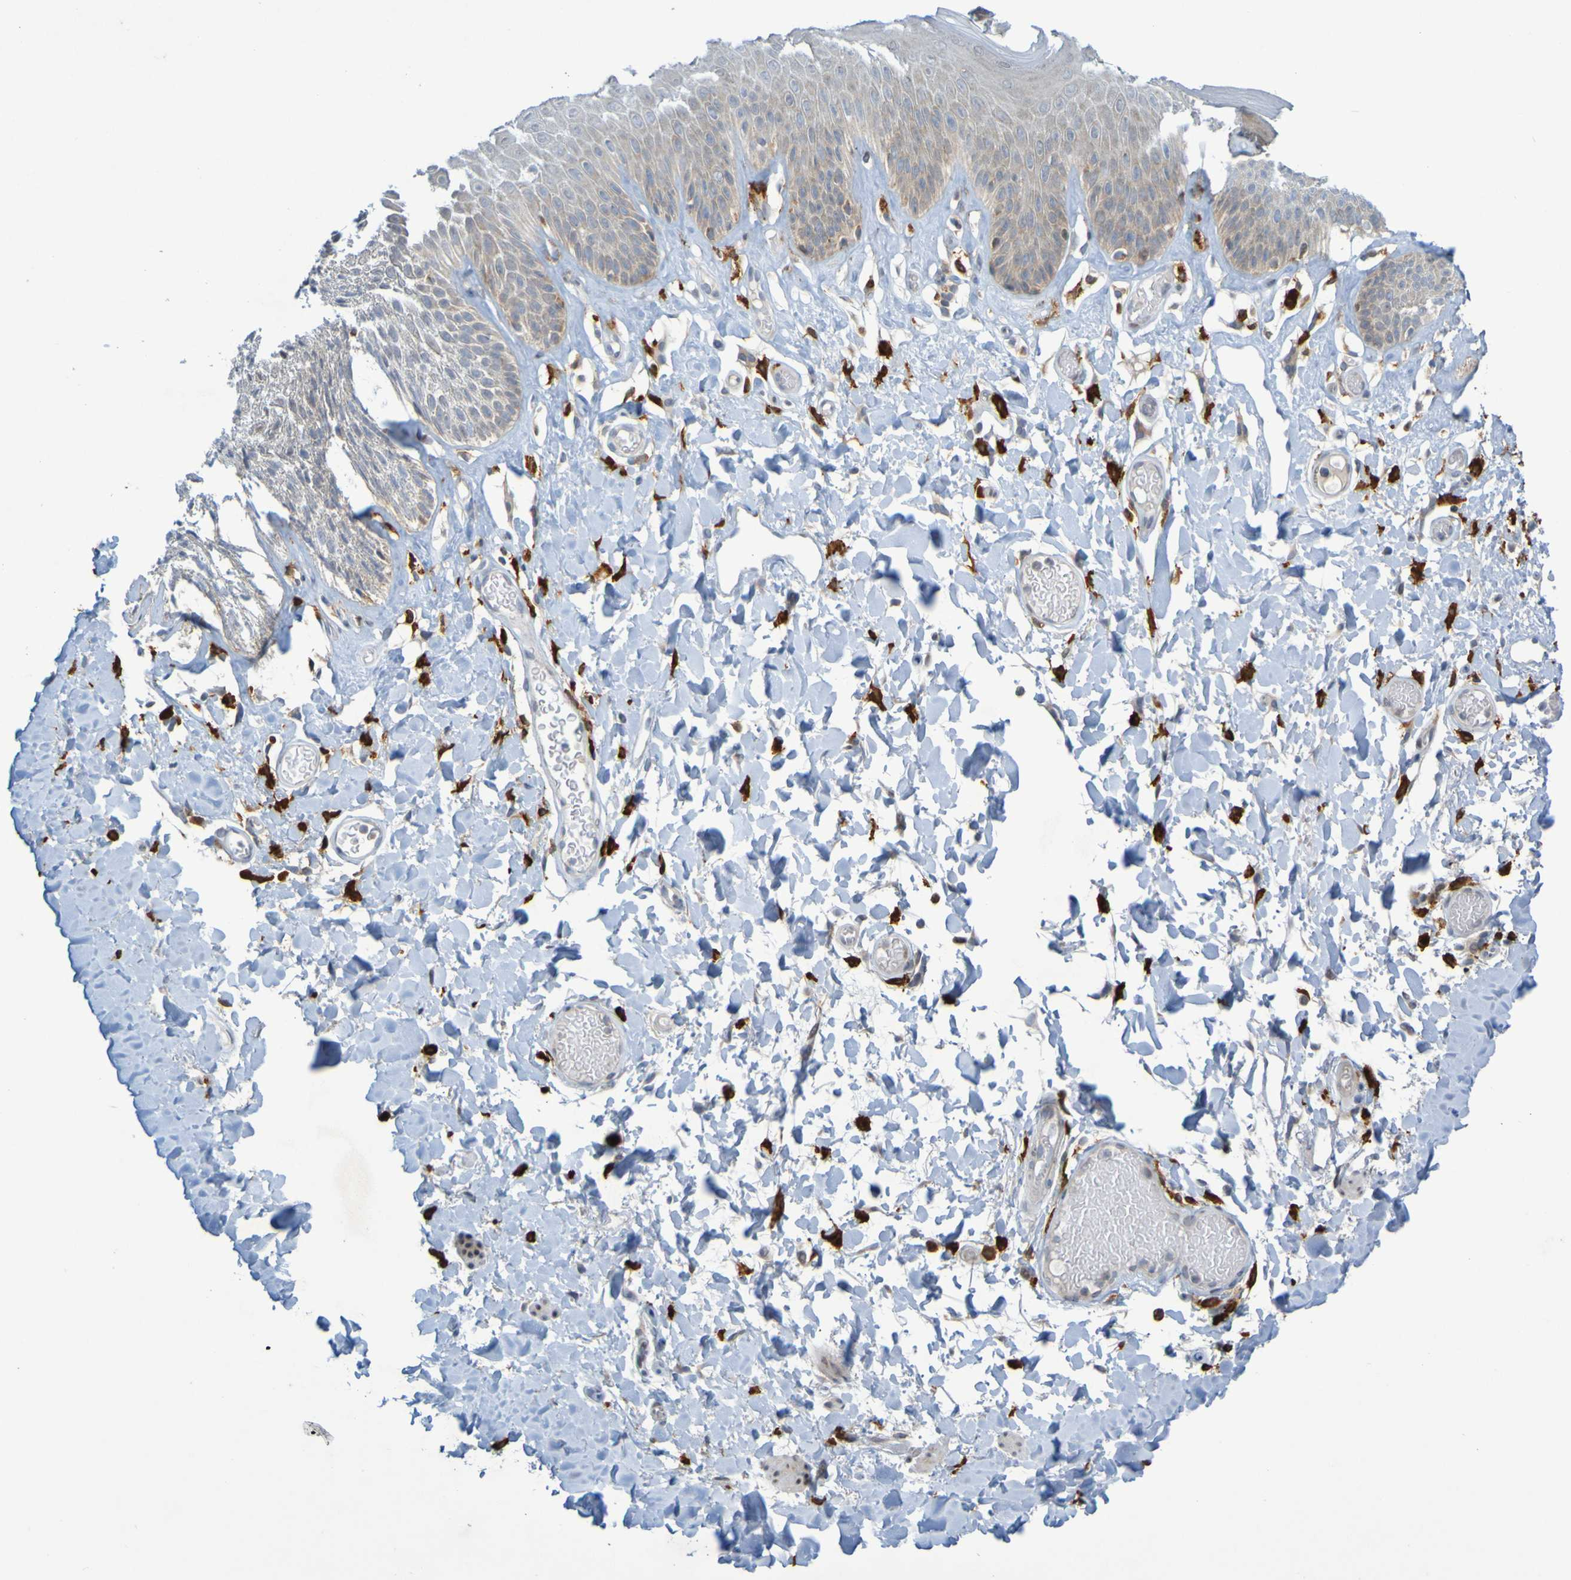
{"staining": {"intensity": "weak", "quantity": "25%-75%", "location": "cytoplasmic/membranous"}, "tissue": "skin", "cell_type": "Epidermal cells", "image_type": "normal", "snomed": [{"axis": "morphology", "description": "Normal tissue, NOS"}, {"axis": "topography", "description": "Vulva"}], "caption": "Immunohistochemical staining of normal human skin displays 25%-75% levels of weak cytoplasmic/membranous protein staining in about 25%-75% of epidermal cells.", "gene": "LILRB5", "patient": {"sex": "female", "age": 73}}